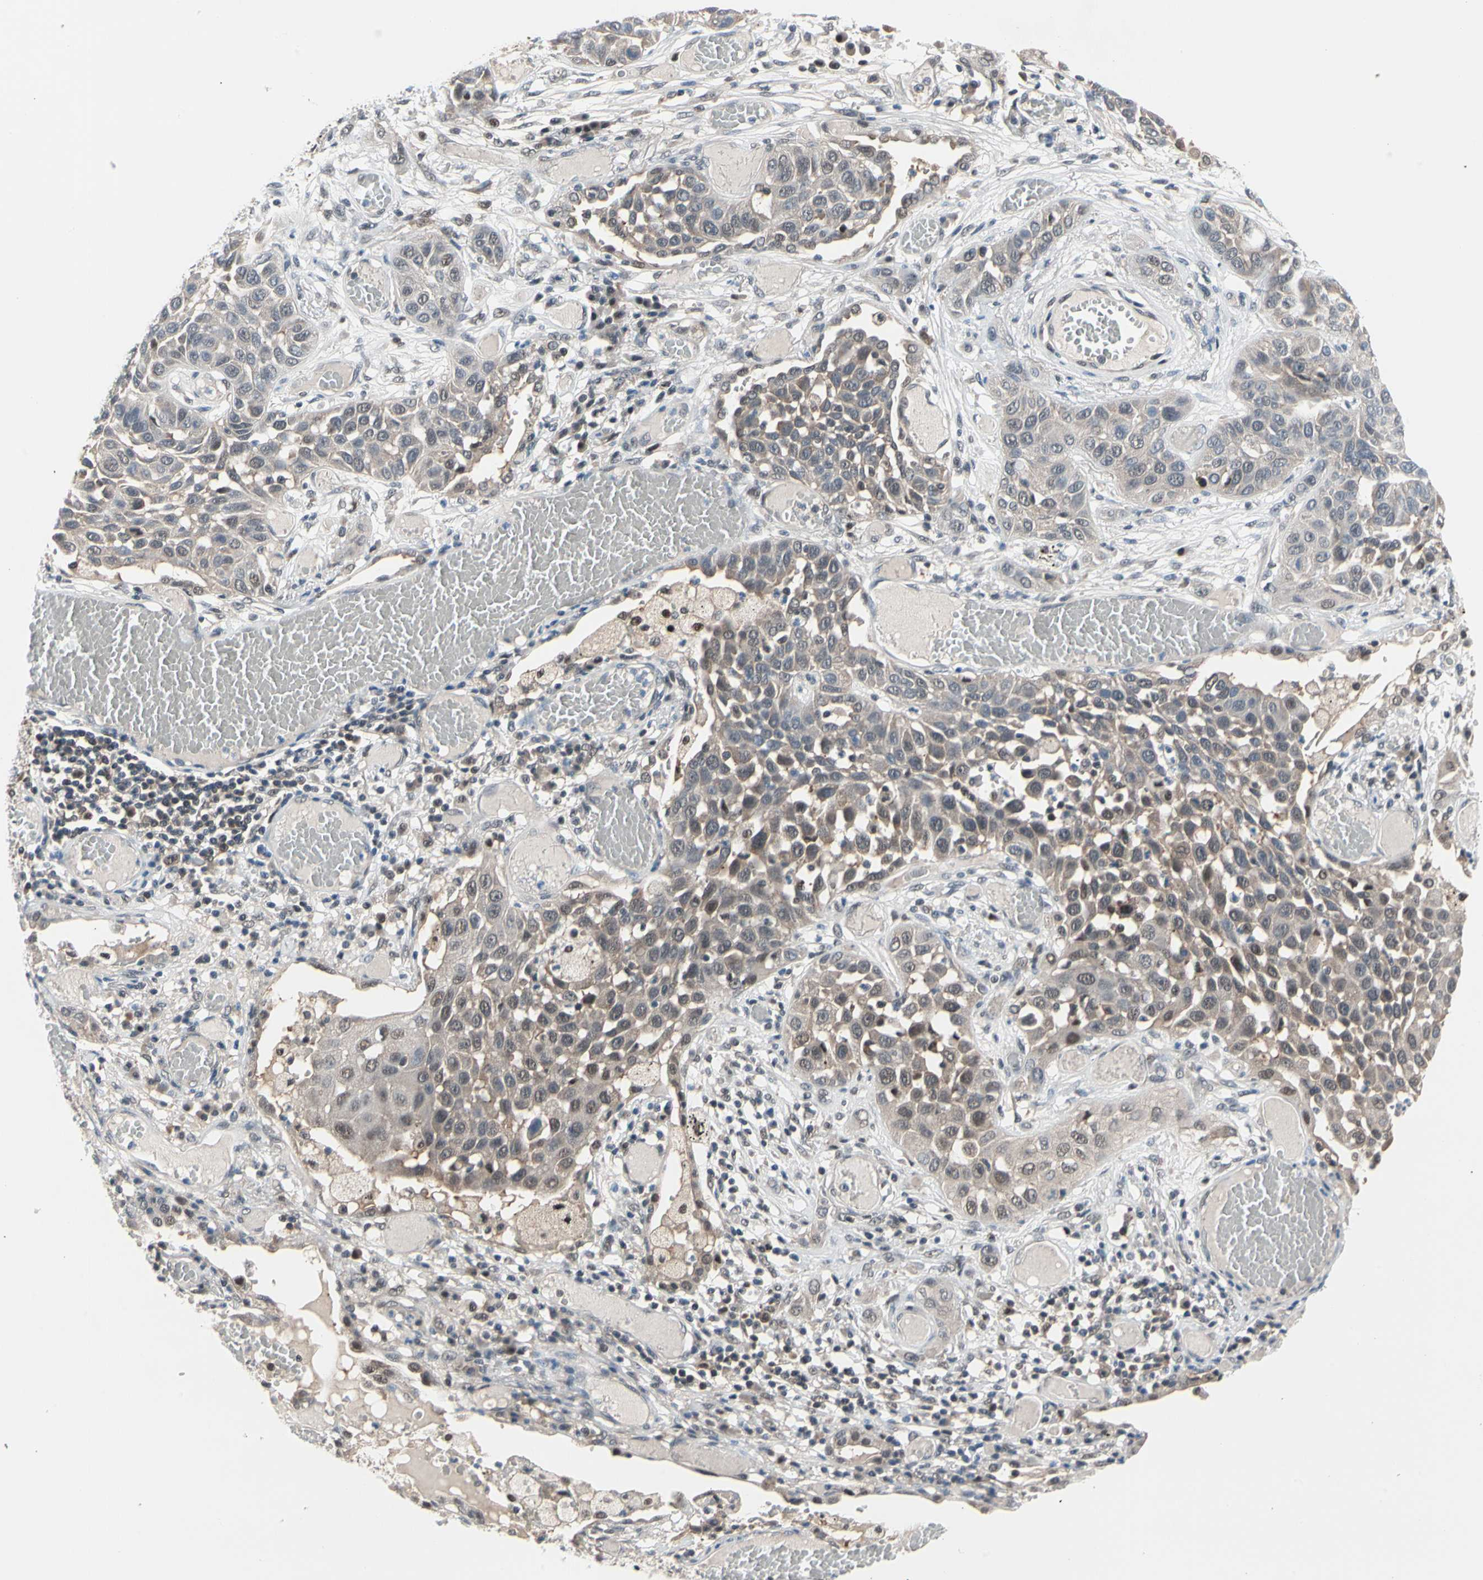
{"staining": {"intensity": "weak", "quantity": ">75%", "location": "cytoplasmic/membranous,nuclear"}, "tissue": "lung cancer", "cell_type": "Tumor cells", "image_type": "cancer", "snomed": [{"axis": "morphology", "description": "Squamous cell carcinoma, NOS"}, {"axis": "topography", "description": "Lung"}], "caption": "Tumor cells show low levels of weak cytoplasmic/membranous and nuclear staining in about >75% of cells in lung cancer.", "gene": "PSMA2", "patient": {"sex": "male", "age": 71}}